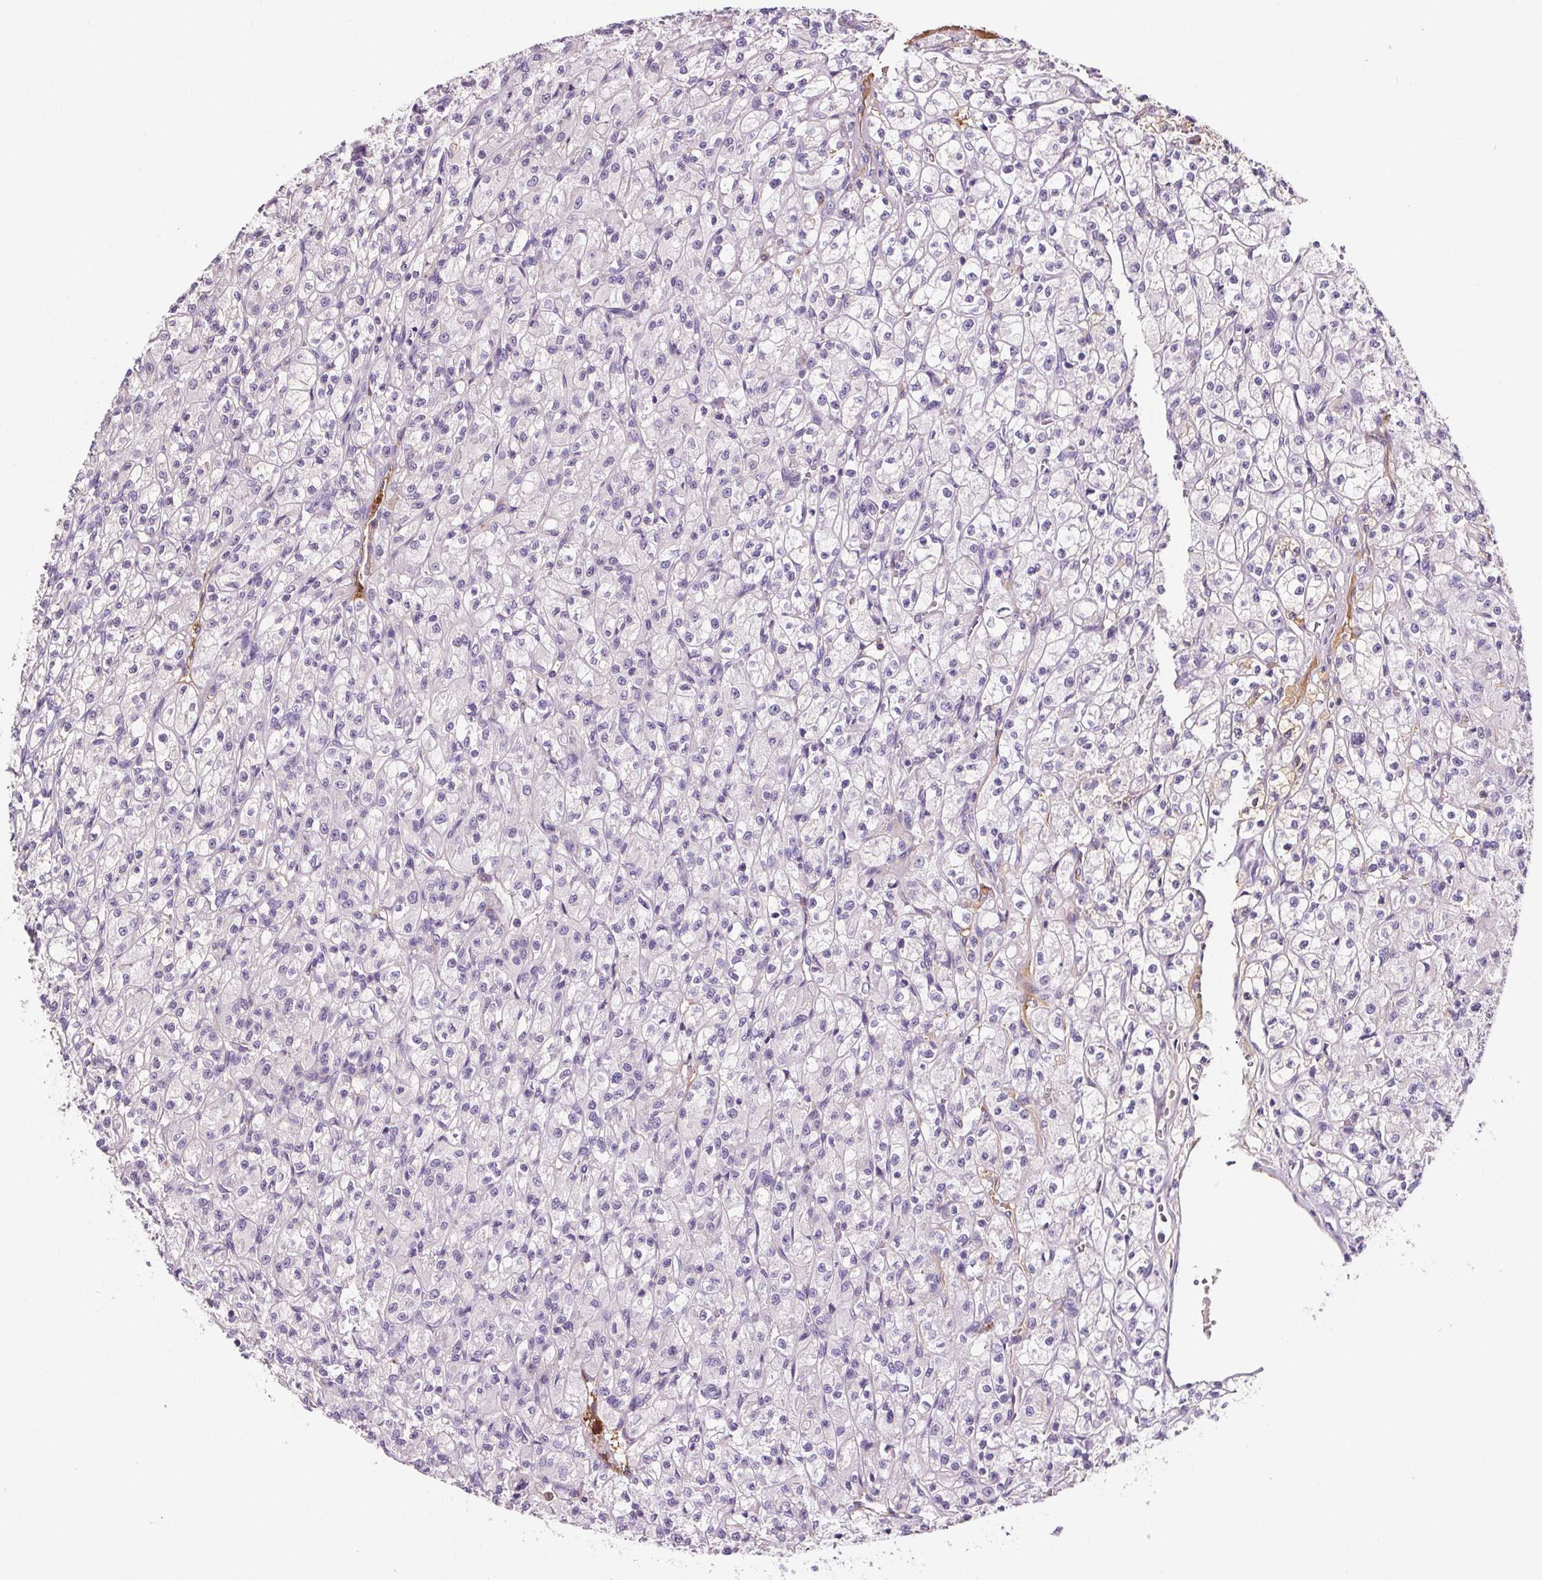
{"staining": {"intensity": "negative", "quantity": "none", "location": "none"}, "tissue": "renal cancer", "cell_type": "Tumor cells", "image_type": "cancer", "snomed": [{"axis": "morphology", "description": "Adenocarcinoma, NOS"}, {"axis": "topography", "description": "Kidney"}], "caption": "Micrograph shows no significant protein expression in tumor cells of renal adenocarcinoma. Brightfield microscopy of IHC stained with DAB (3,3'-diaminobenzidine) (brown) and hematoxylin (blue), captured at high magnification.", "gene": "CD5L", "patient": {"sex": "female", "age": 70}}